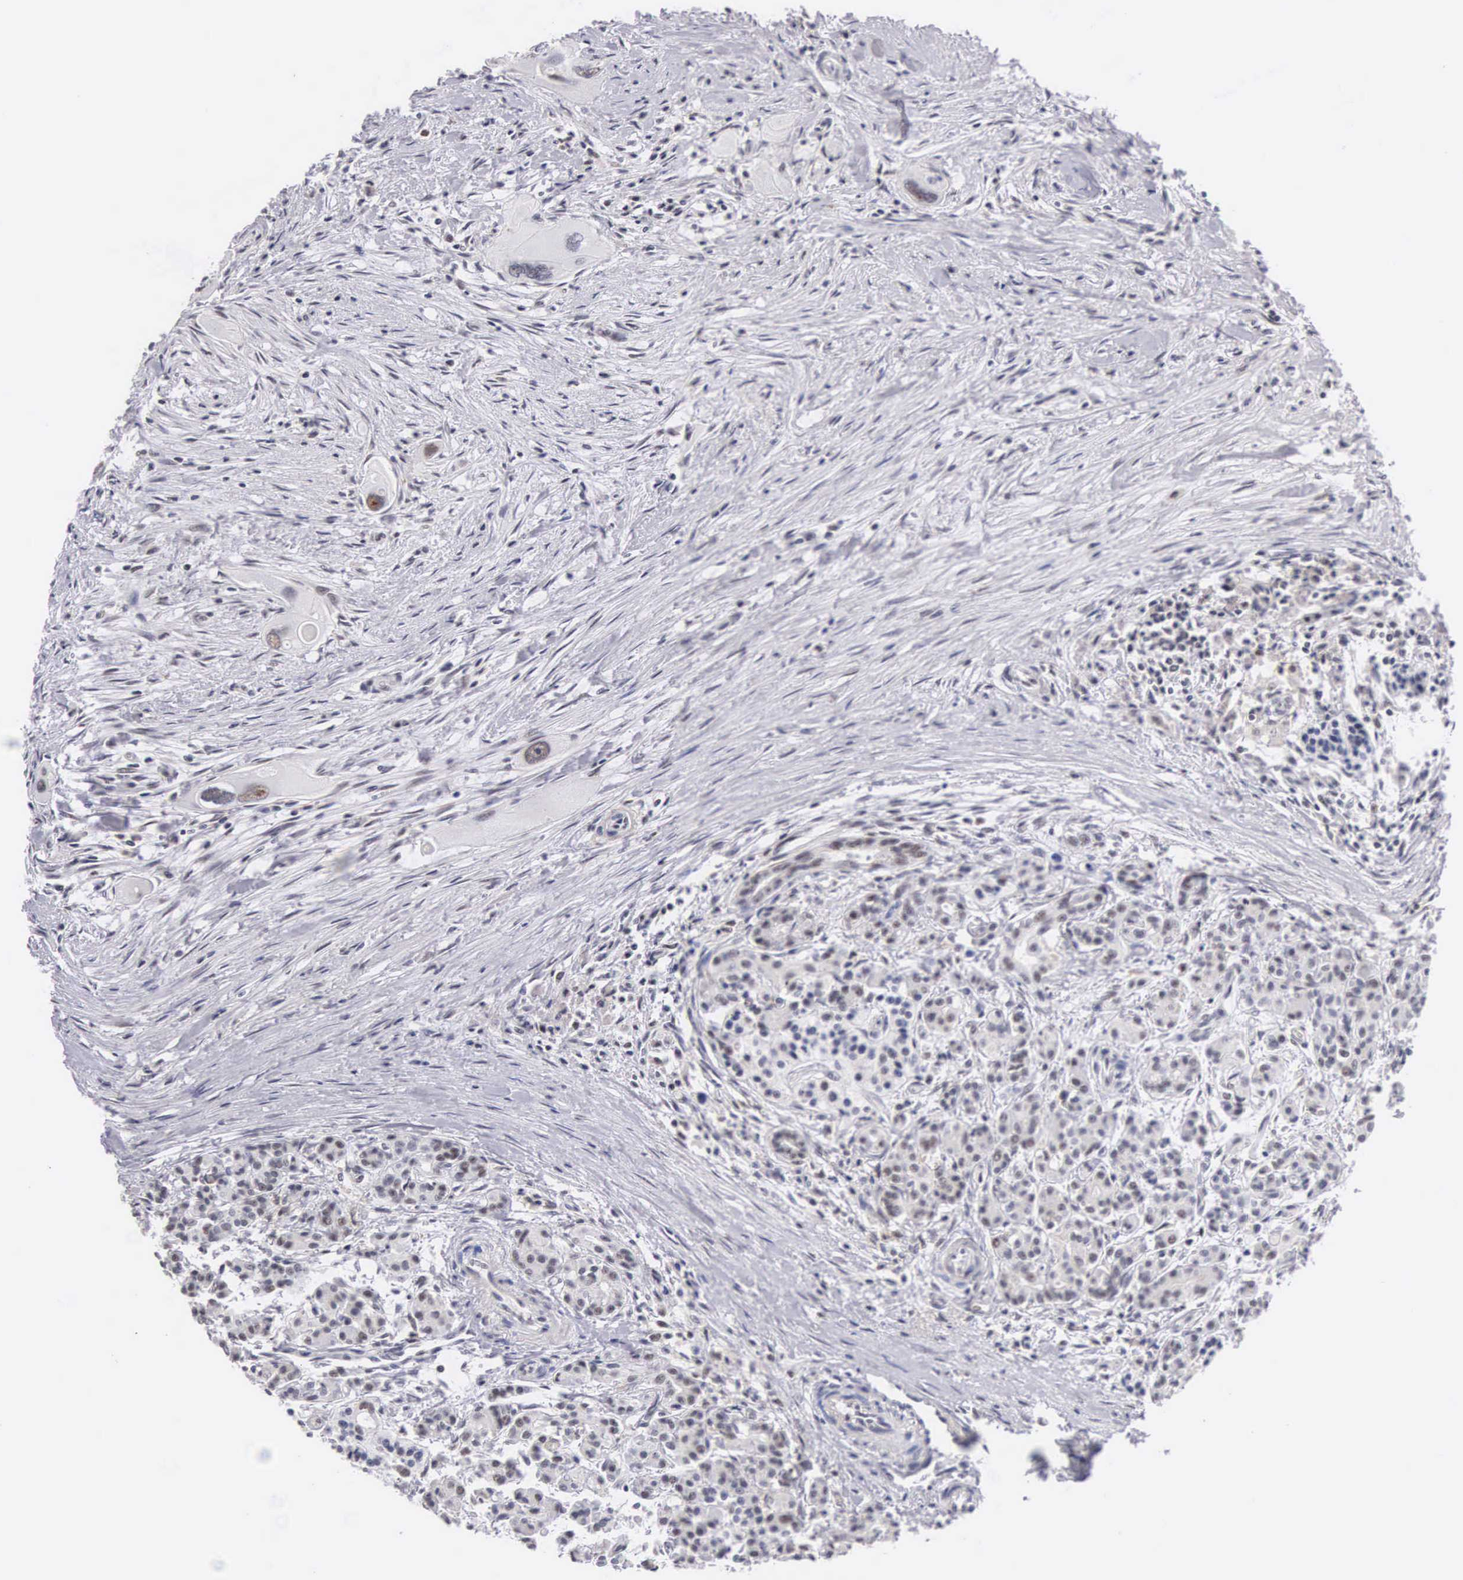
{"staining": {"intensity": "negative", "quantity": "none", "location": "none"}, "tissue": "pancreas", "cell_type": "Exocrine glandular cells", "image_type": "normal", "snomed": [{"axis": "morphology", "description": "Normal tissue, NOS"}, {"axis": "topography", "description": "Pancreas"}], "caption": "Immunohistochemistry (IHC) photomicrograph of unremarkable human pancreas stained for a protein (brown), which shows no staining in exocrine glandular cells.", "gene": "FAM47A", "patient": {"sex": "male", "age": 73}}